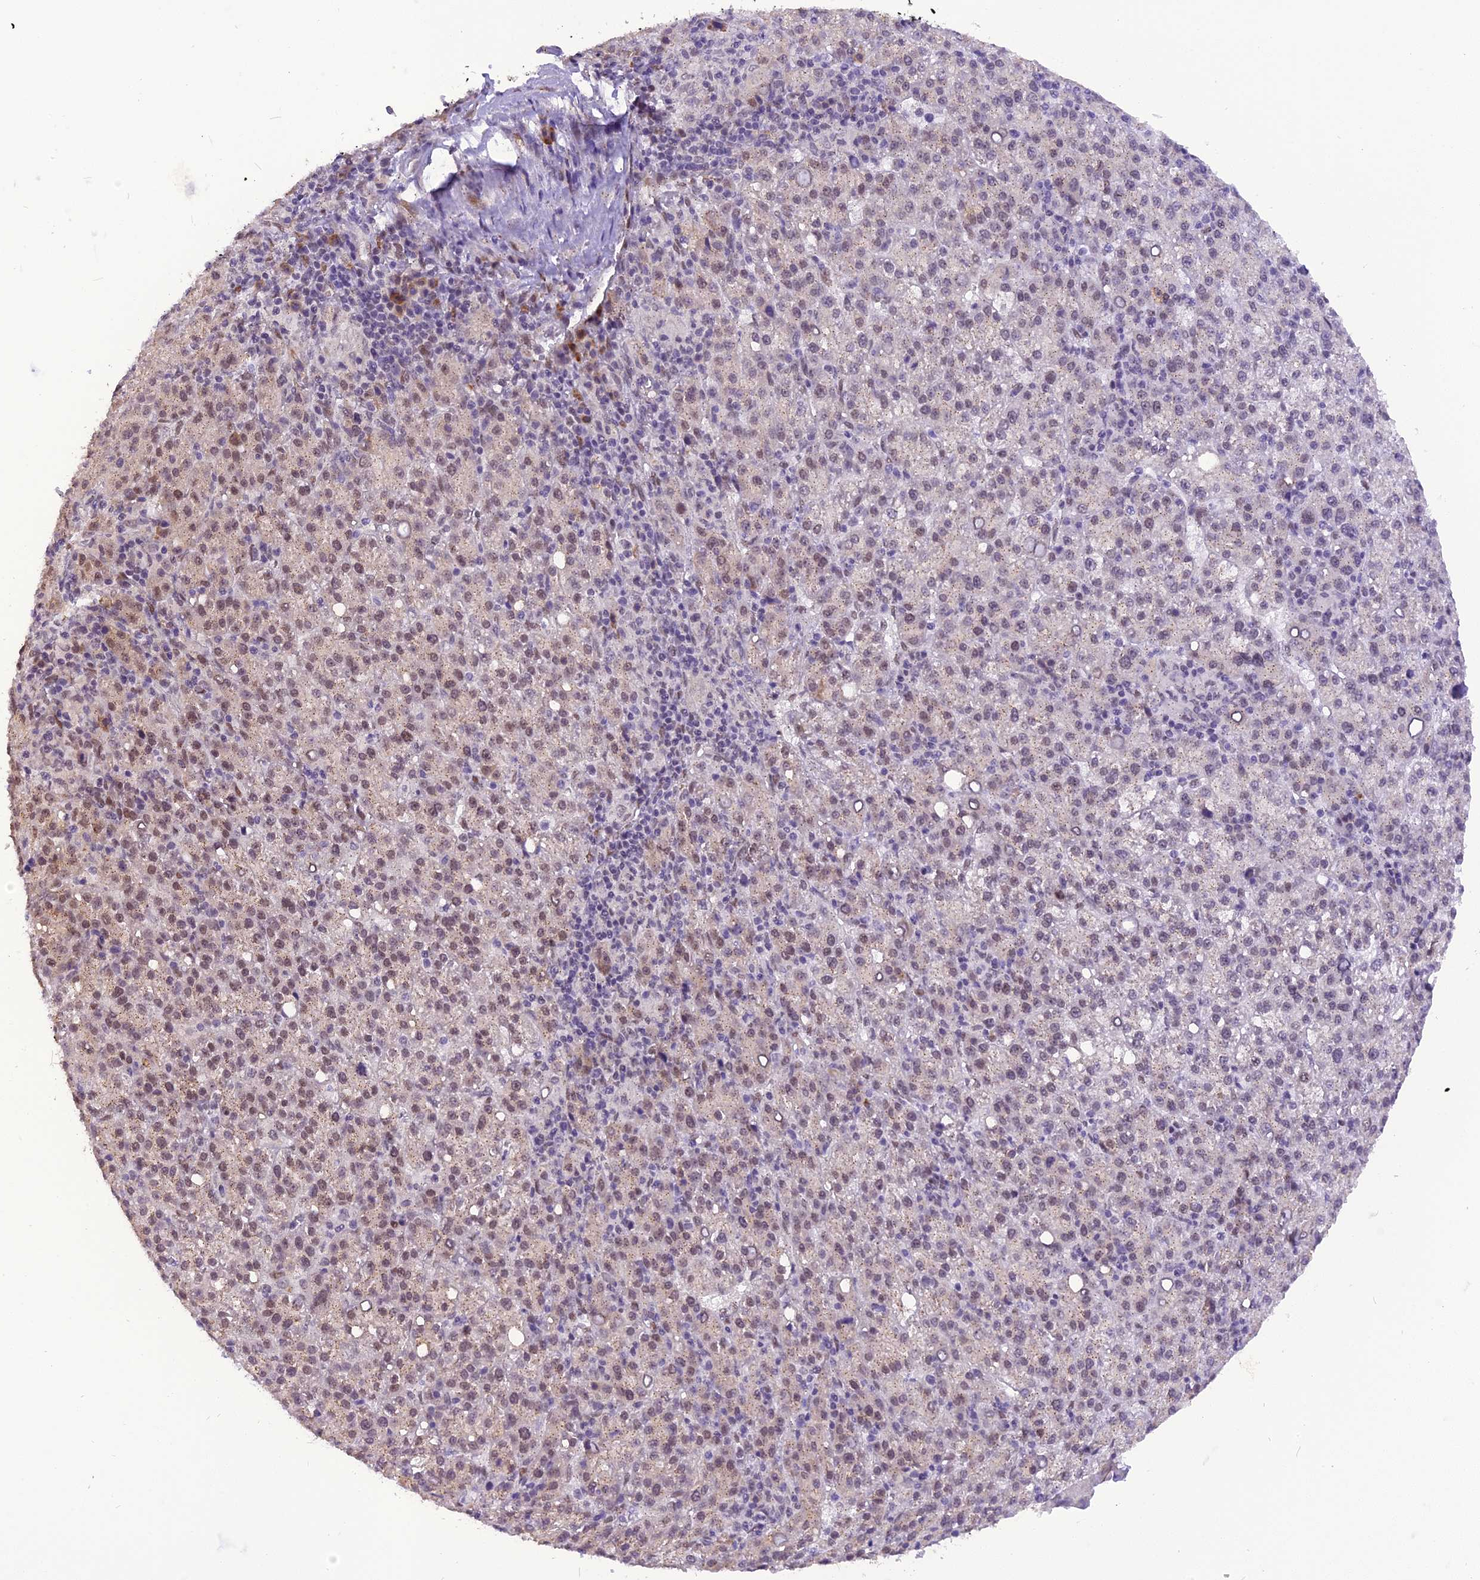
{"staining": {"intensity": "moderate", "quantity": "25%-75%", "location": "nuclear"}, "tissue": "liver cancer", "cell_type": "Tumor cells", "image_type": "cancer", "snomed": [{"axis": "morphology", "description": "Carcinoma, Hepatocellular, NOS"}, {"axis": "topography", "description": "Liver"}], "caption": "Moderate nuclear positivity for a protein is appreciated in about 25%-75% of tumor cells of liver cancer using IHC.", "gene": "IRF2BP1", "patient": {"sex": "female", "age": 58}}